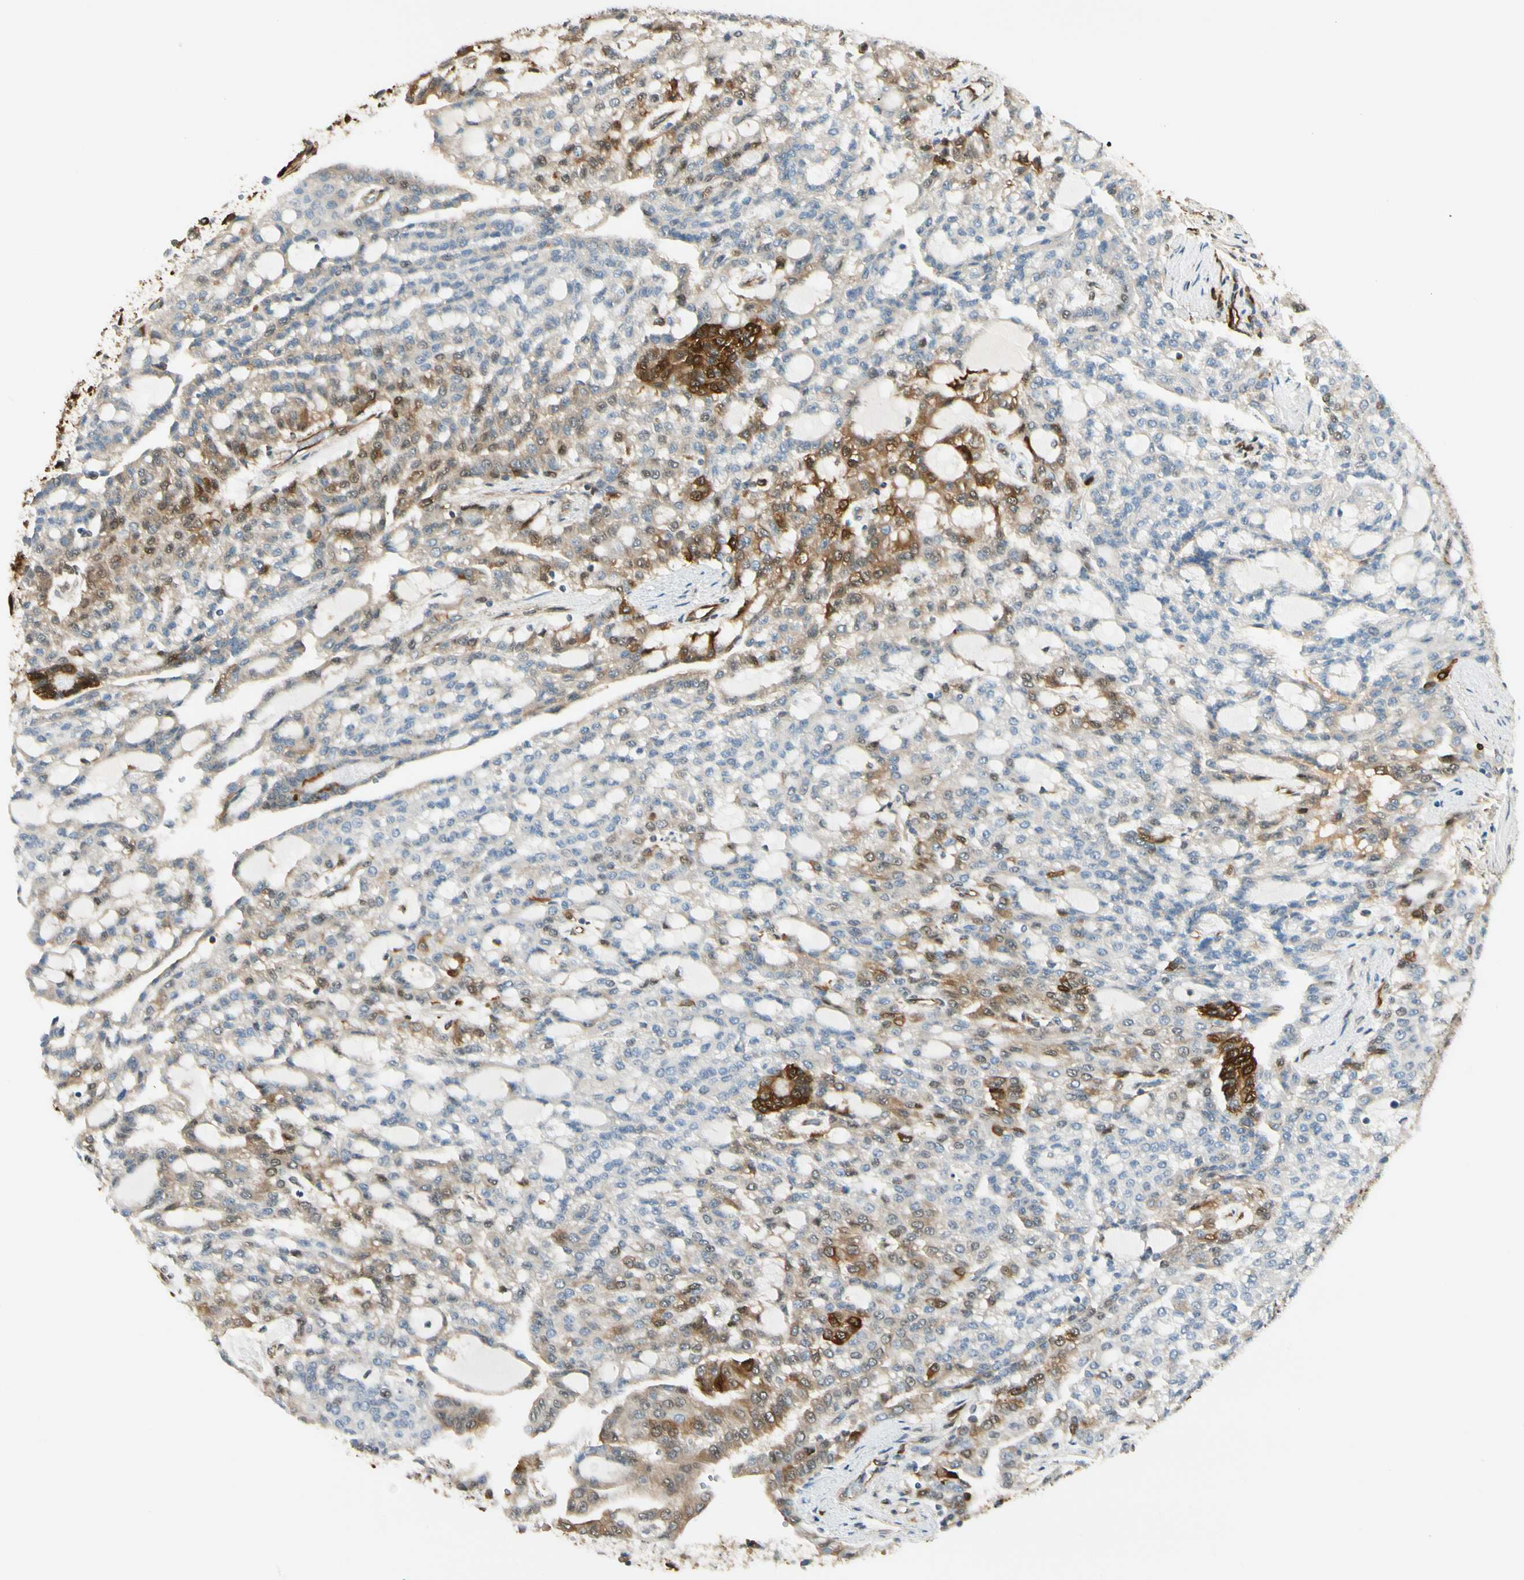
{"staining": {"intensity": "strong", "quantity": "<25%", "location": "cytoplasmic/membranous"}, "tissue": "renal cancer", "cell_type": "Tumor cells", "image_type": "cancer", "snomed": [{"axis": "morphology", "description": "Adenocarcinoma, NOS"}, {"axis": "topography", "description": "Kidney"}], "caption": "Adenocarcinoma (renal) stained for a protein shows strong cytoplasmic/membranous positivity in tumor cells. The protein is stained brown, and the nuclei are stained in blue (DAB (3,3'-diaminobenzidine) IHC with brightfield microscopy, high magnification).", "gene": "FTH1", "patient": {"sex": "male", "age": 63}}